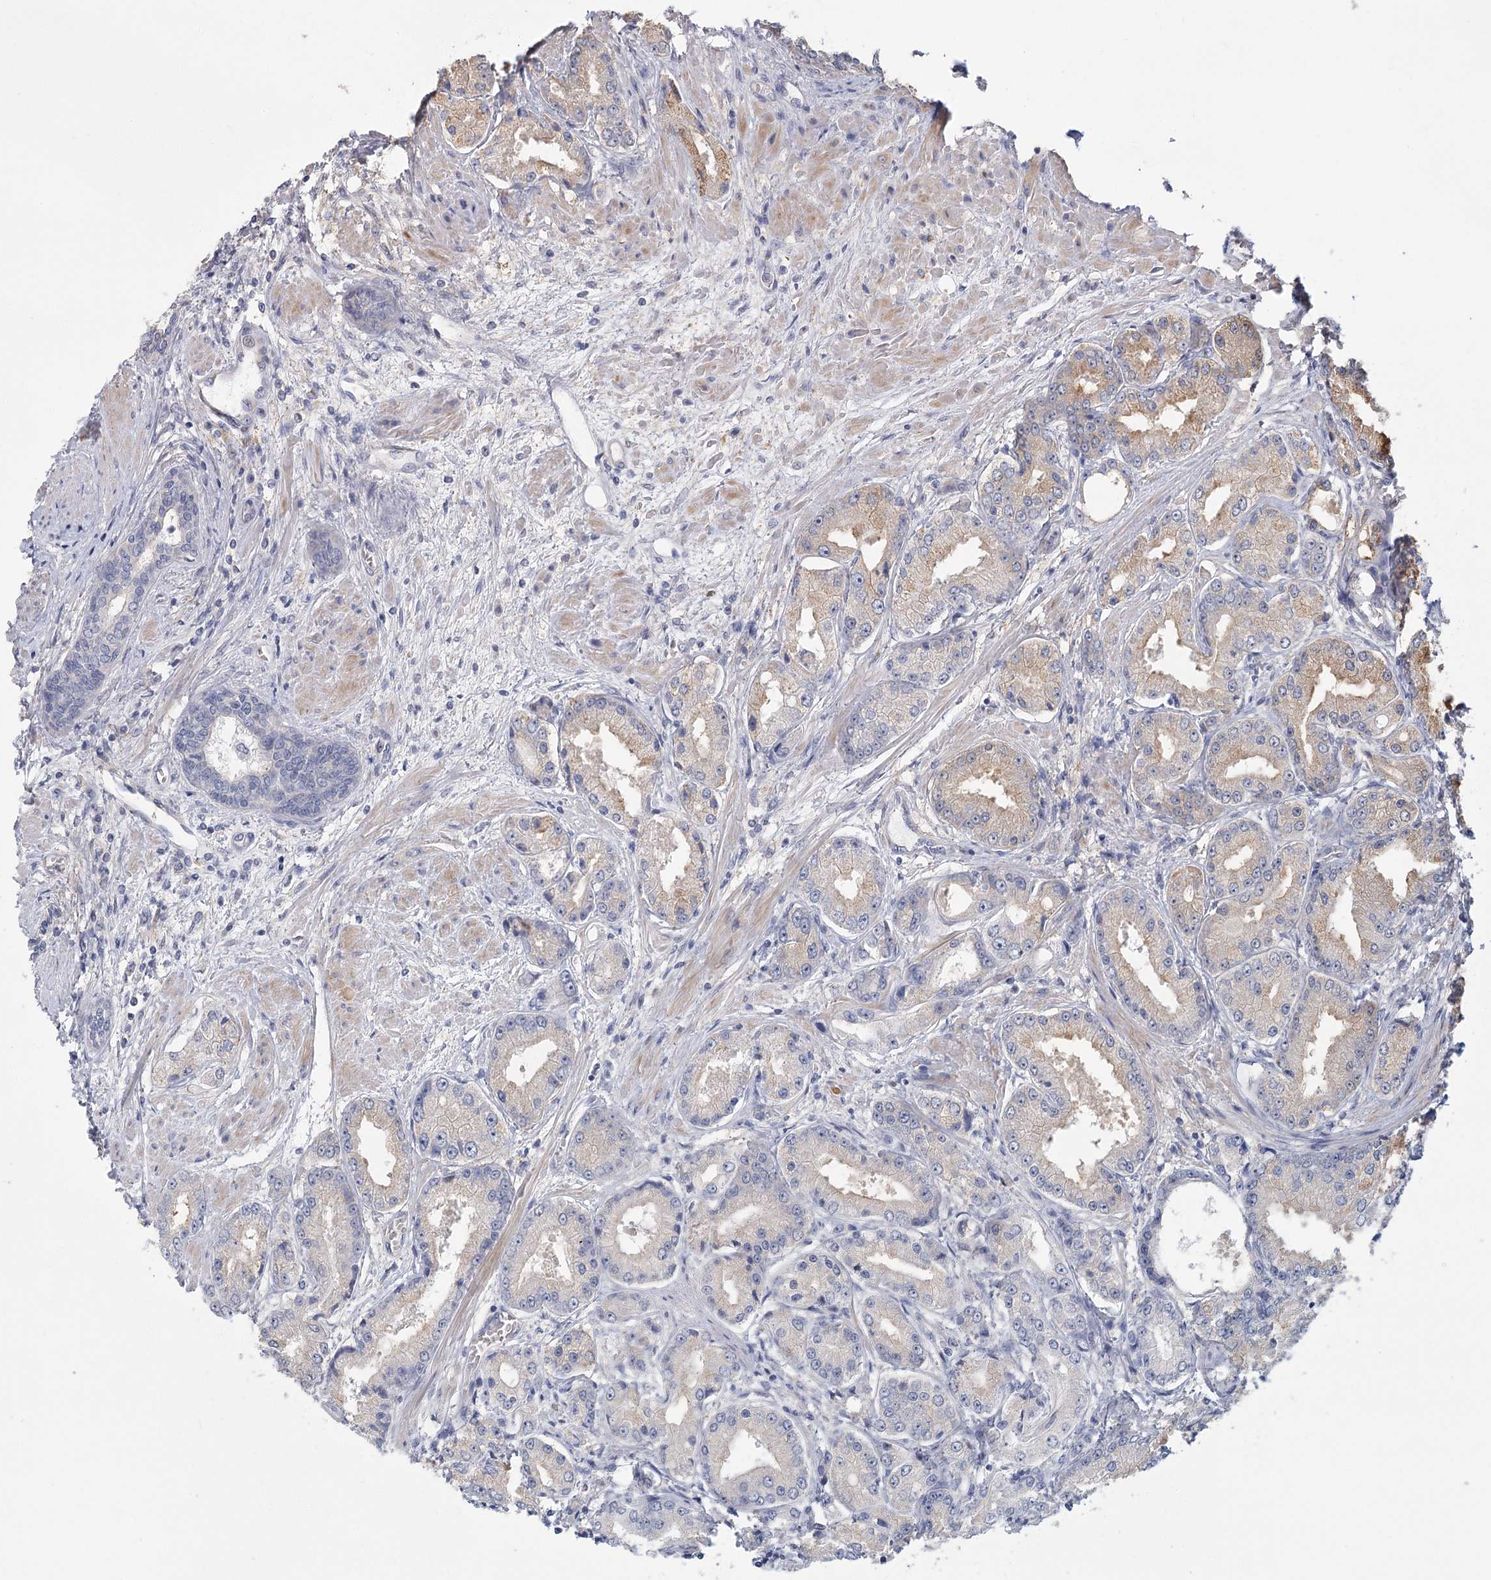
{"staining": {"intensity": "negative", "quantity": "none", "location": "none"}, "tissue": "prostate cancer", "cell_type": "Tumor cells", "image_type": "cancer", "snomed": [{"axis": "morphology", "description": "Adenocarcinoma, High grade"}, {"axis": "topography", "description": "Prostate"}], "caption": "High magnification brightfield microscopy of prostate cancer (high-grade adenocarcinoma) stained with DAB (3,3'-diaminobenzidine) (brown) and counterstained with hematoxylin (blue): tumor cells show no significant staining.", "gene": "CNTLN", "patient": {"sex": "male", "age": 59}}